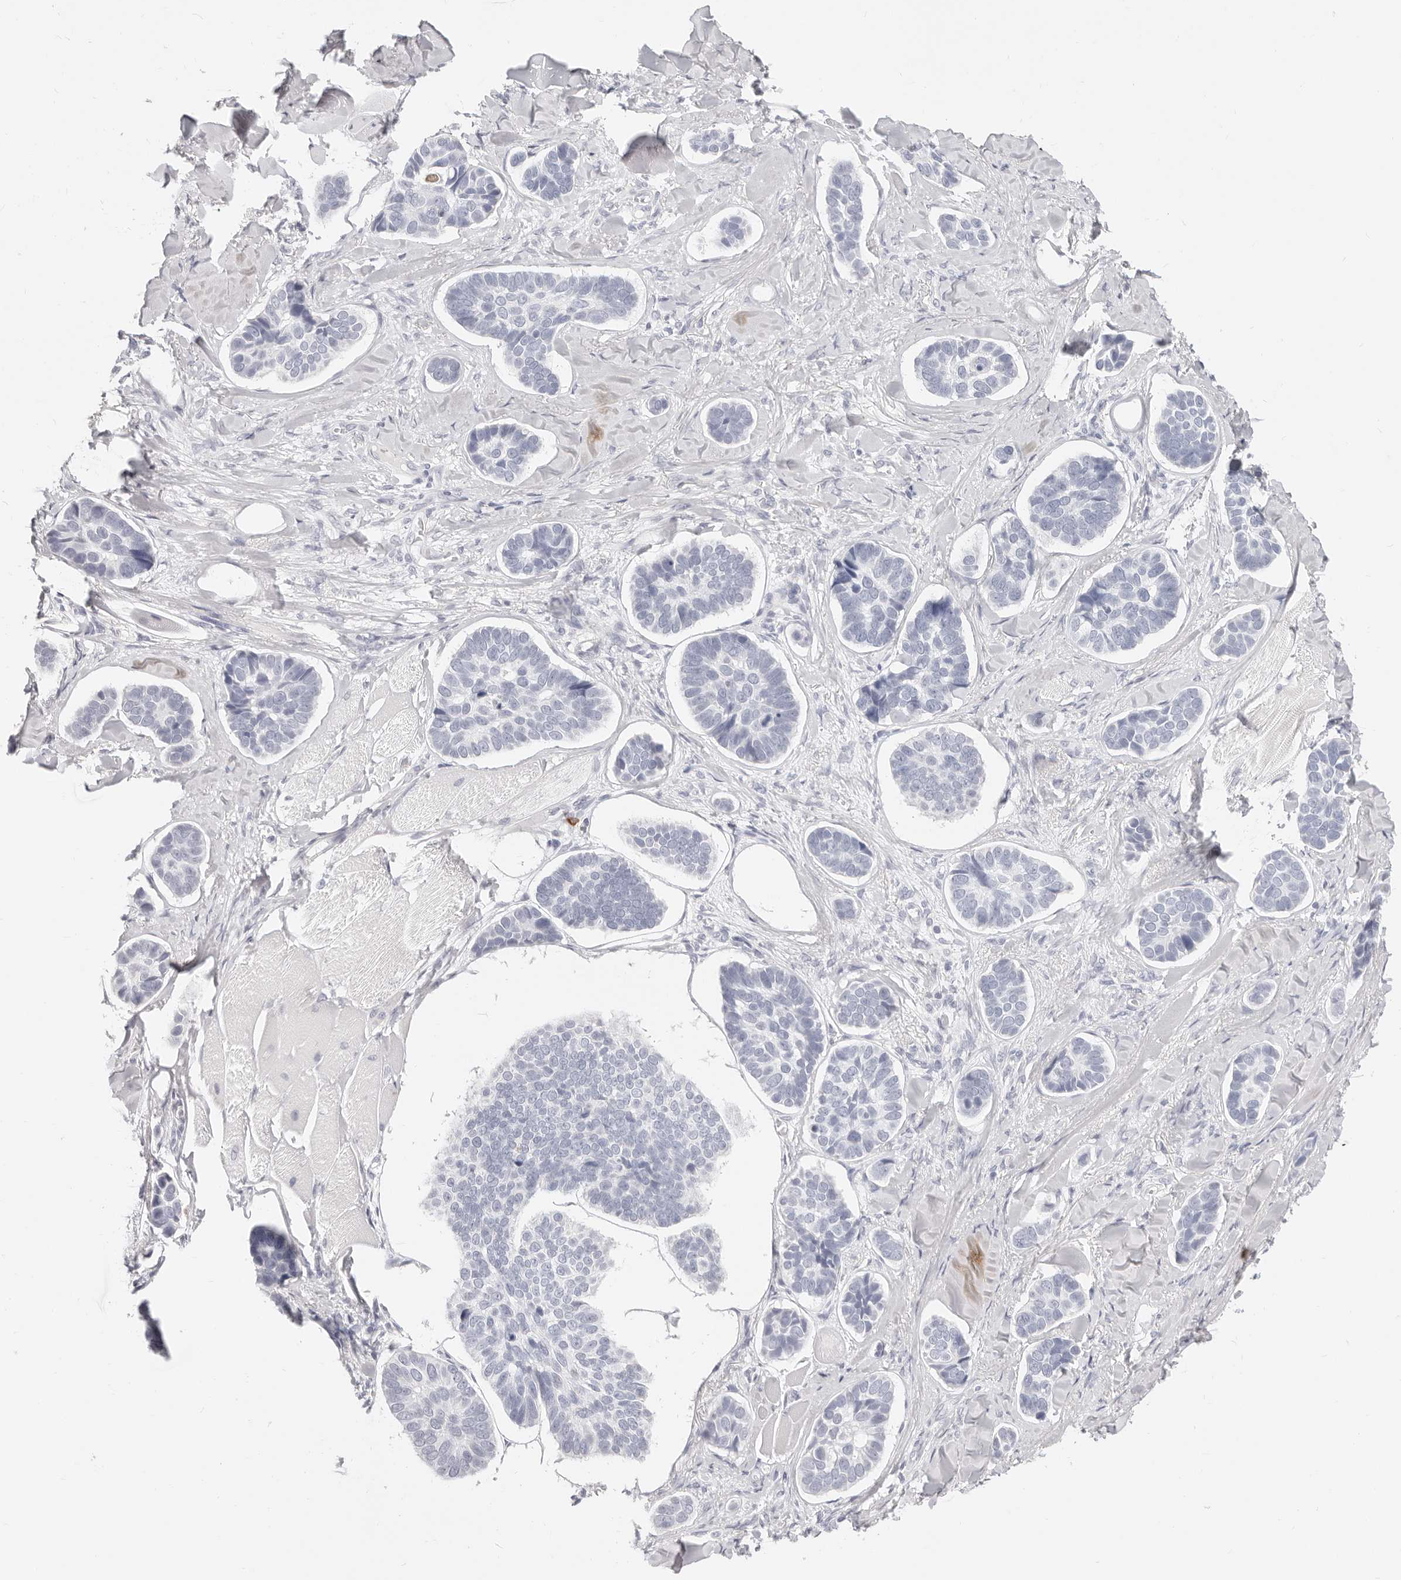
{"staining": {"intensity": "negative", "quantity": "none", "location": "none"}, "tissue": "skin cancer", "cell_type": "Tumor cells", "image_type": "cancer", "snomed": [{"axis": "morphology", "description": "Basal cell carcinoma"}, {"axis": "topography", "description": "Skin"}], "caption": "This is an immunohistochemistry histopathology image of human skin basal cell carcinoma. There is no positivity in tumor cells.", "gene": "CAMP", "patient": {"sex": "male", "age": 62}}